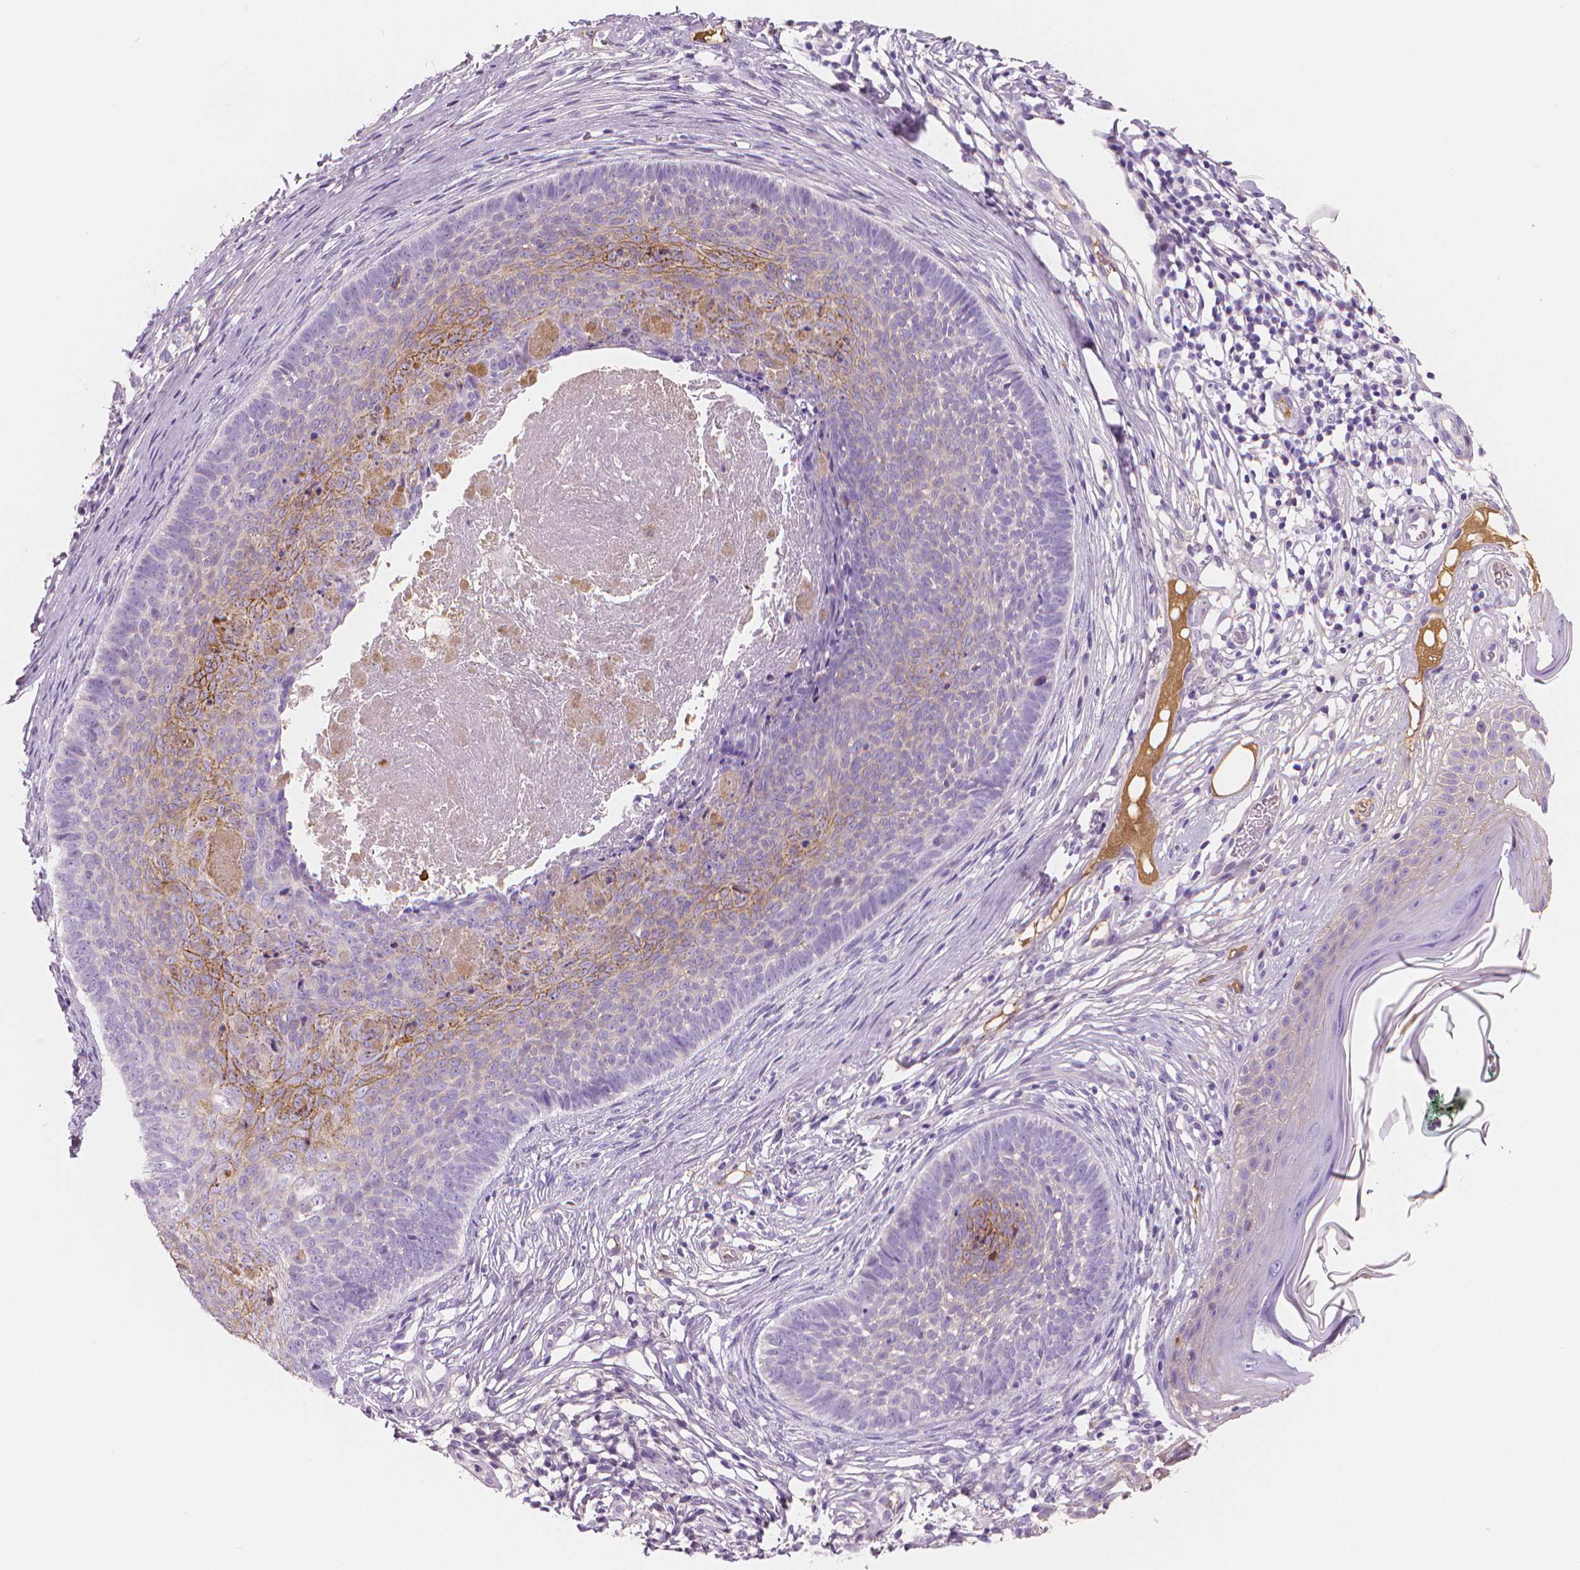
{"staining": {"intensity": "moderate", "quantity": "<25%", "location": "cytoplasmic/membranous"}, "tissue": "skin cancer", "cell_type": "Tumor cells", "image_type": "cancer", "snomed": [{"axis": "morphology", "description": "Basal cell carcinoma"}, {"axis": "topography", "description": "Skin"}], "caption": "A photomicrograph of skin cancer stained for a protein exhibits moderate cytoplasmic/membranous brown staining in tumor cells.", "gene": "APOA4", "patient": {"sex": "male", "age": 85}}